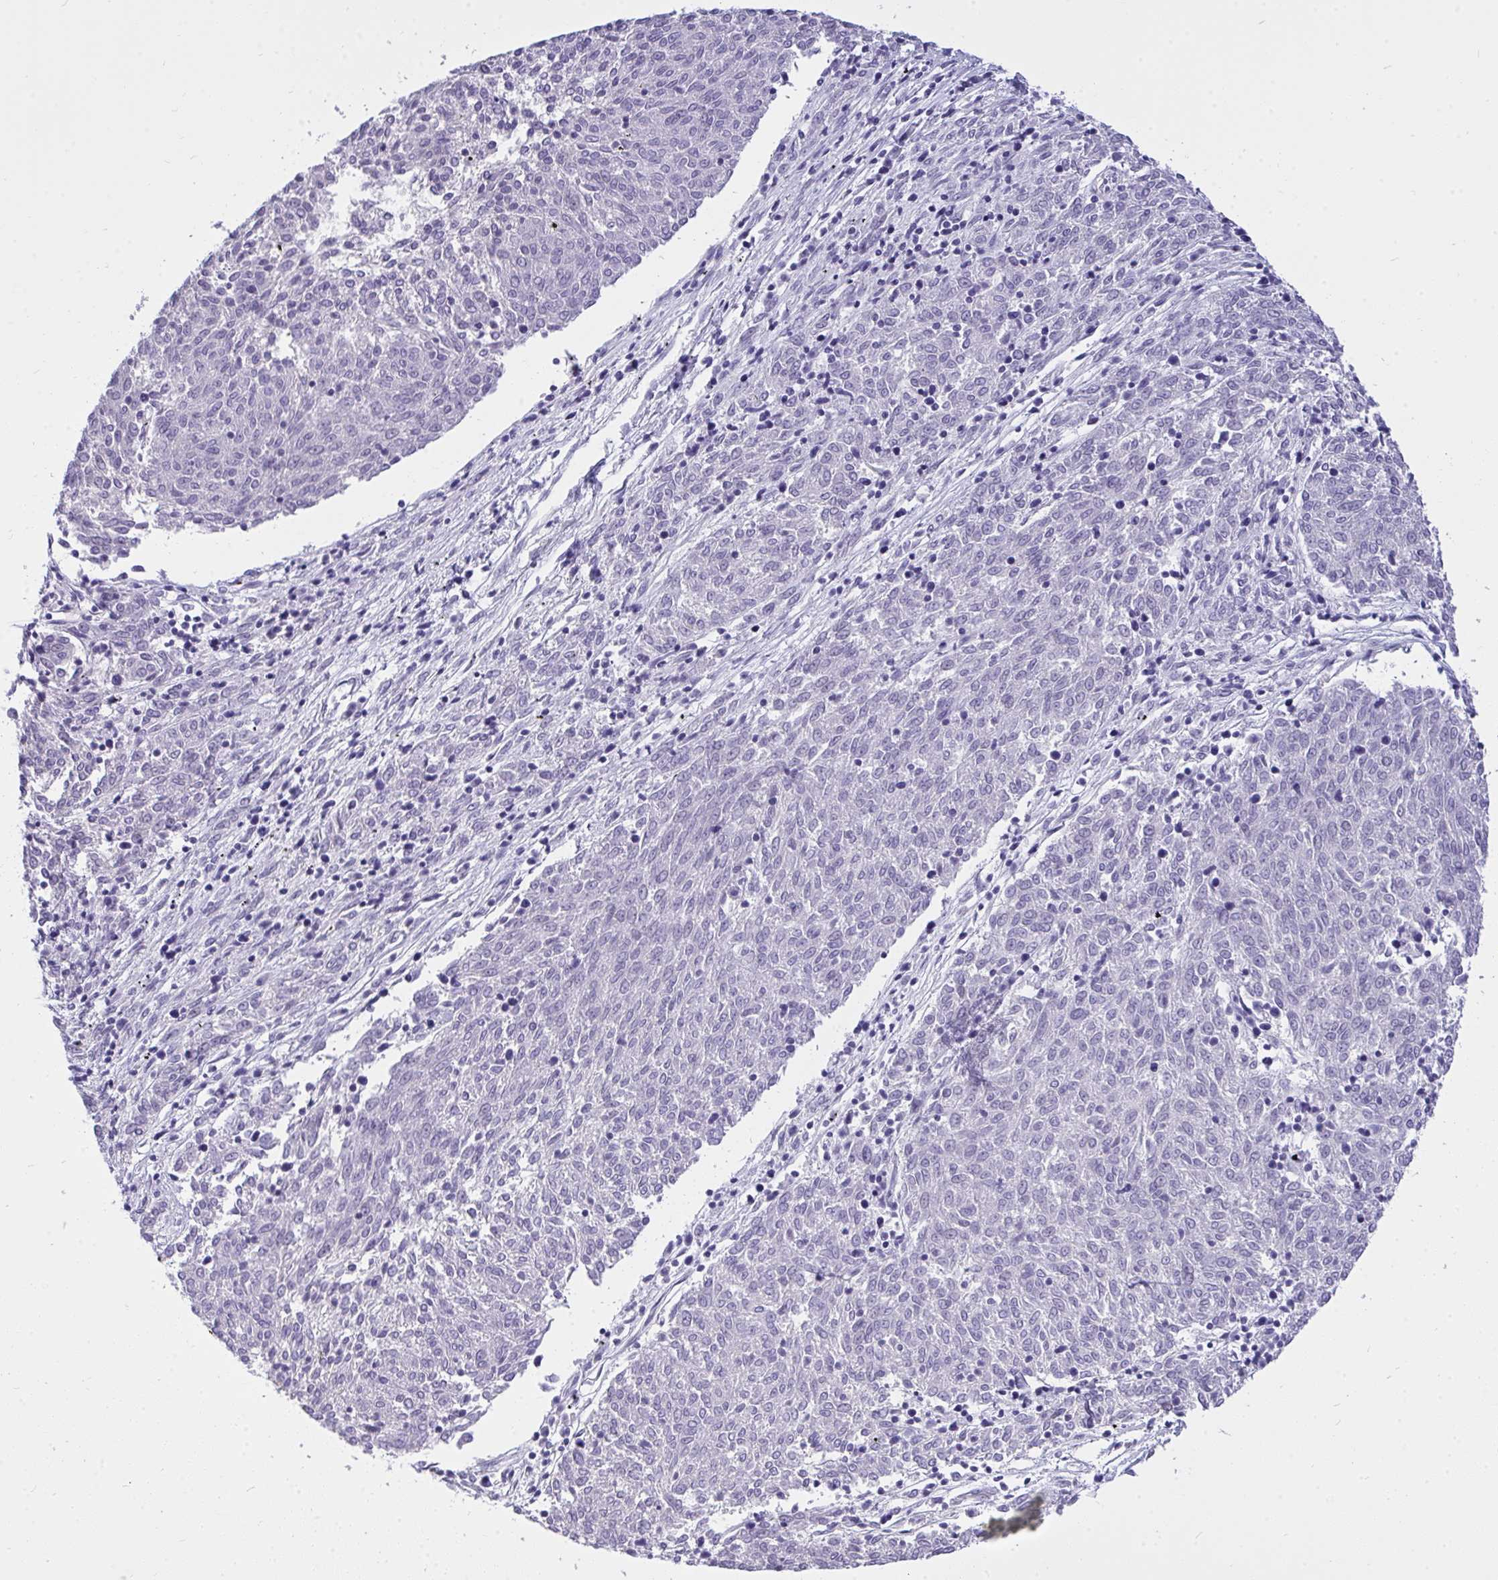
{"staining": {"intensity": "negative", "quantity": "none", "location": "none"}, "tissue": "melanoma", "cell_type": "Tumor cells", "image_type": "cancer", "snomed": [{"axis": "morphology", "description": "Malignant melanoma, NOS"}, {"axis": "topography", "description": "Skin"}], "caption": "Malignant melanoma was stained to show a protein in brown. There is no significant positivity in tumor cells.", "gene": "VGLL3", "patient": {"sex": "female", "age": 72}}